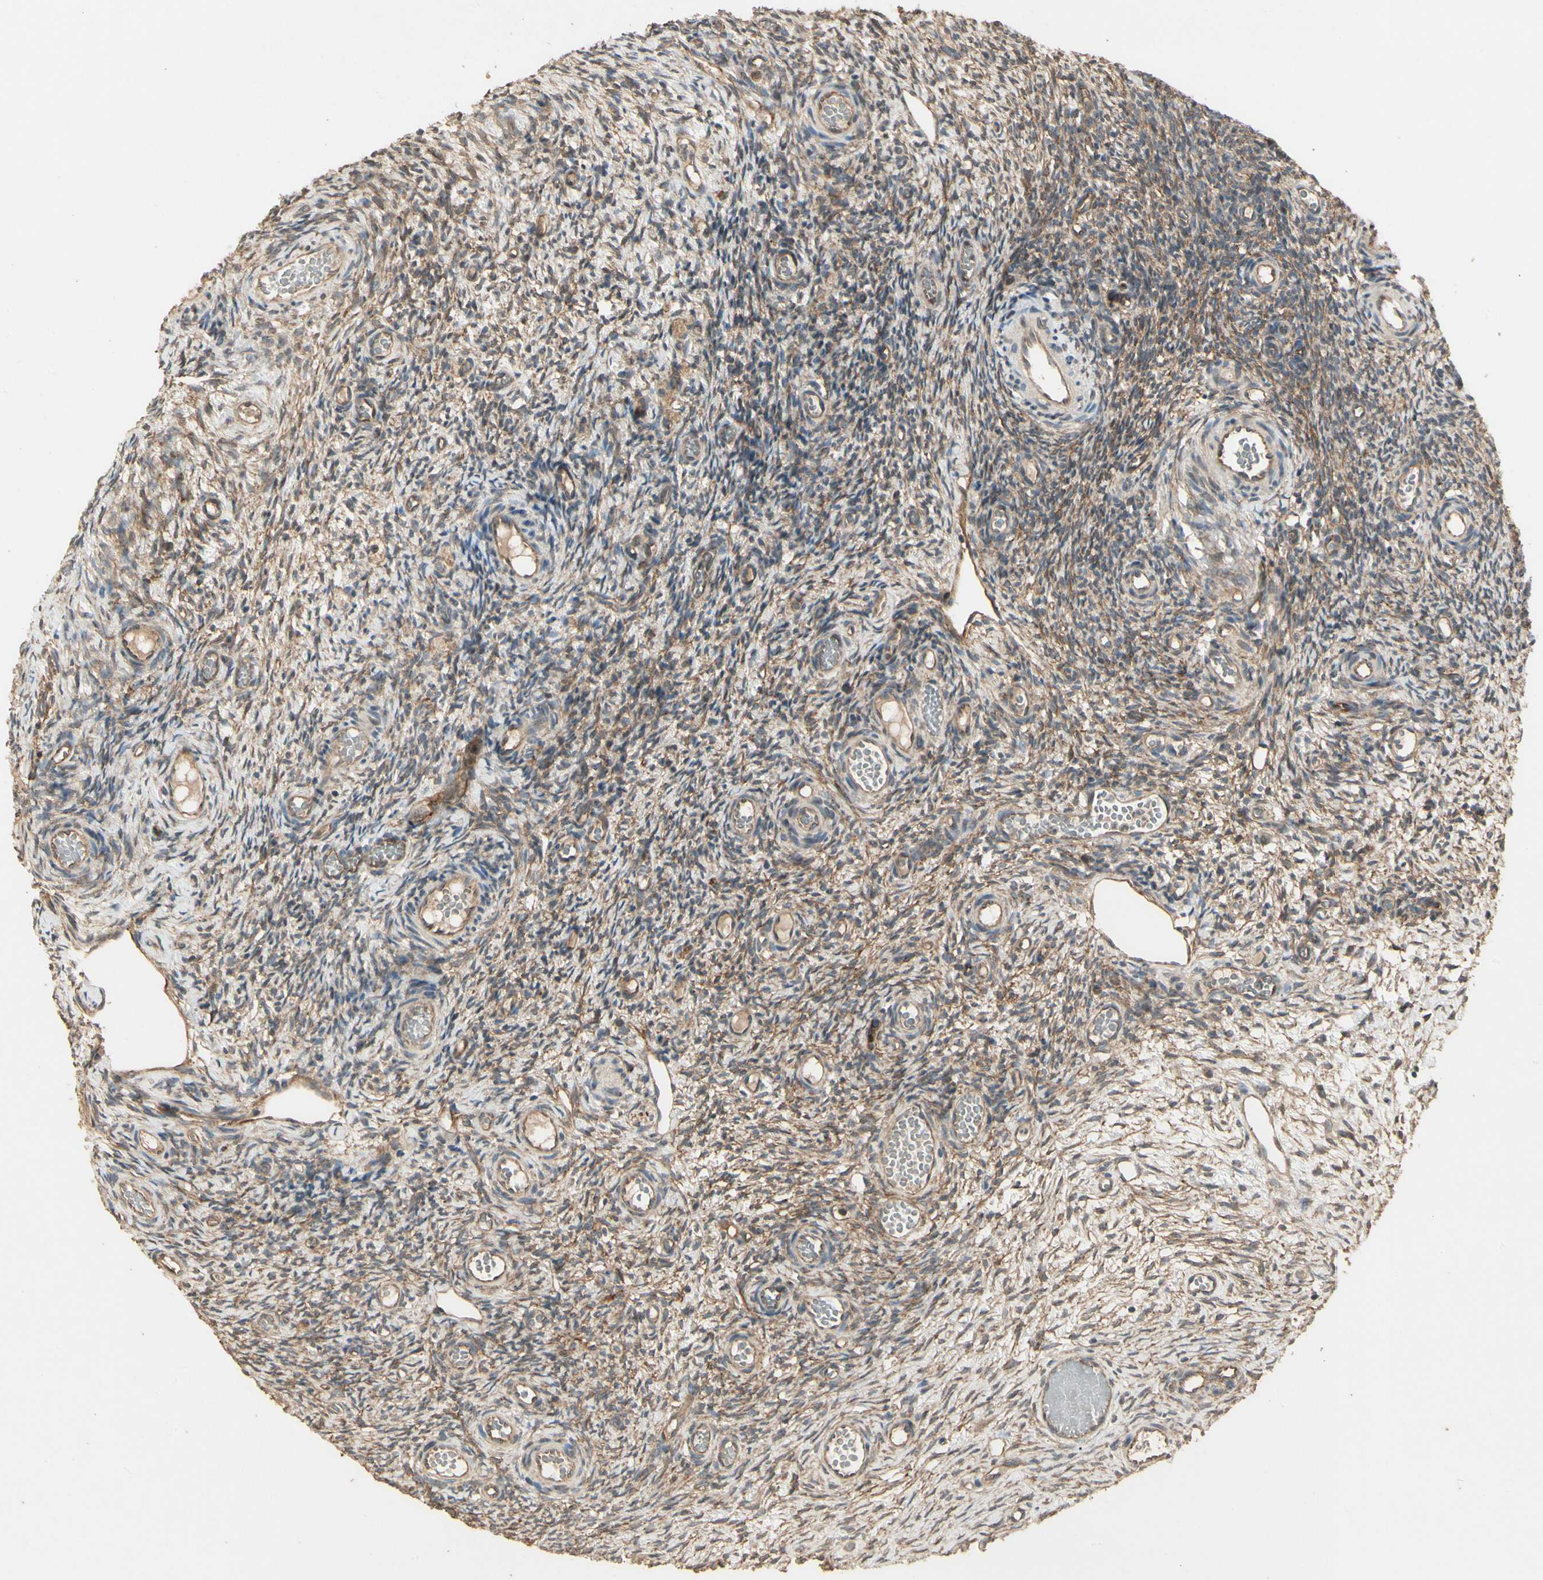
{"staining": {"intensity": "moderate", "quantity": "25%-75%", "location": "cytoplasmic/membranous"}, "tissue": "ovary", "cell_type": "Ovarian stroma cells", "image_type": "normal", "snomed": [{"axis": "morphology", "description": "Normal tissue, NOS"}, {"axis": "topography", "description": "Ovary"}], "caption": "Ovarian stroma cells show medium levels of moderate cytoplasmic/membranous expression in about 25%-75% of cells in normal human ovary. Using DAB (3,3'-diaminobenzidine) (brown) and hematoxylin (blue) stains, captured at high magnification using brightfield microscopy.", "gene": "RNF180", "patient": {"sex": "female", "age": 35}}